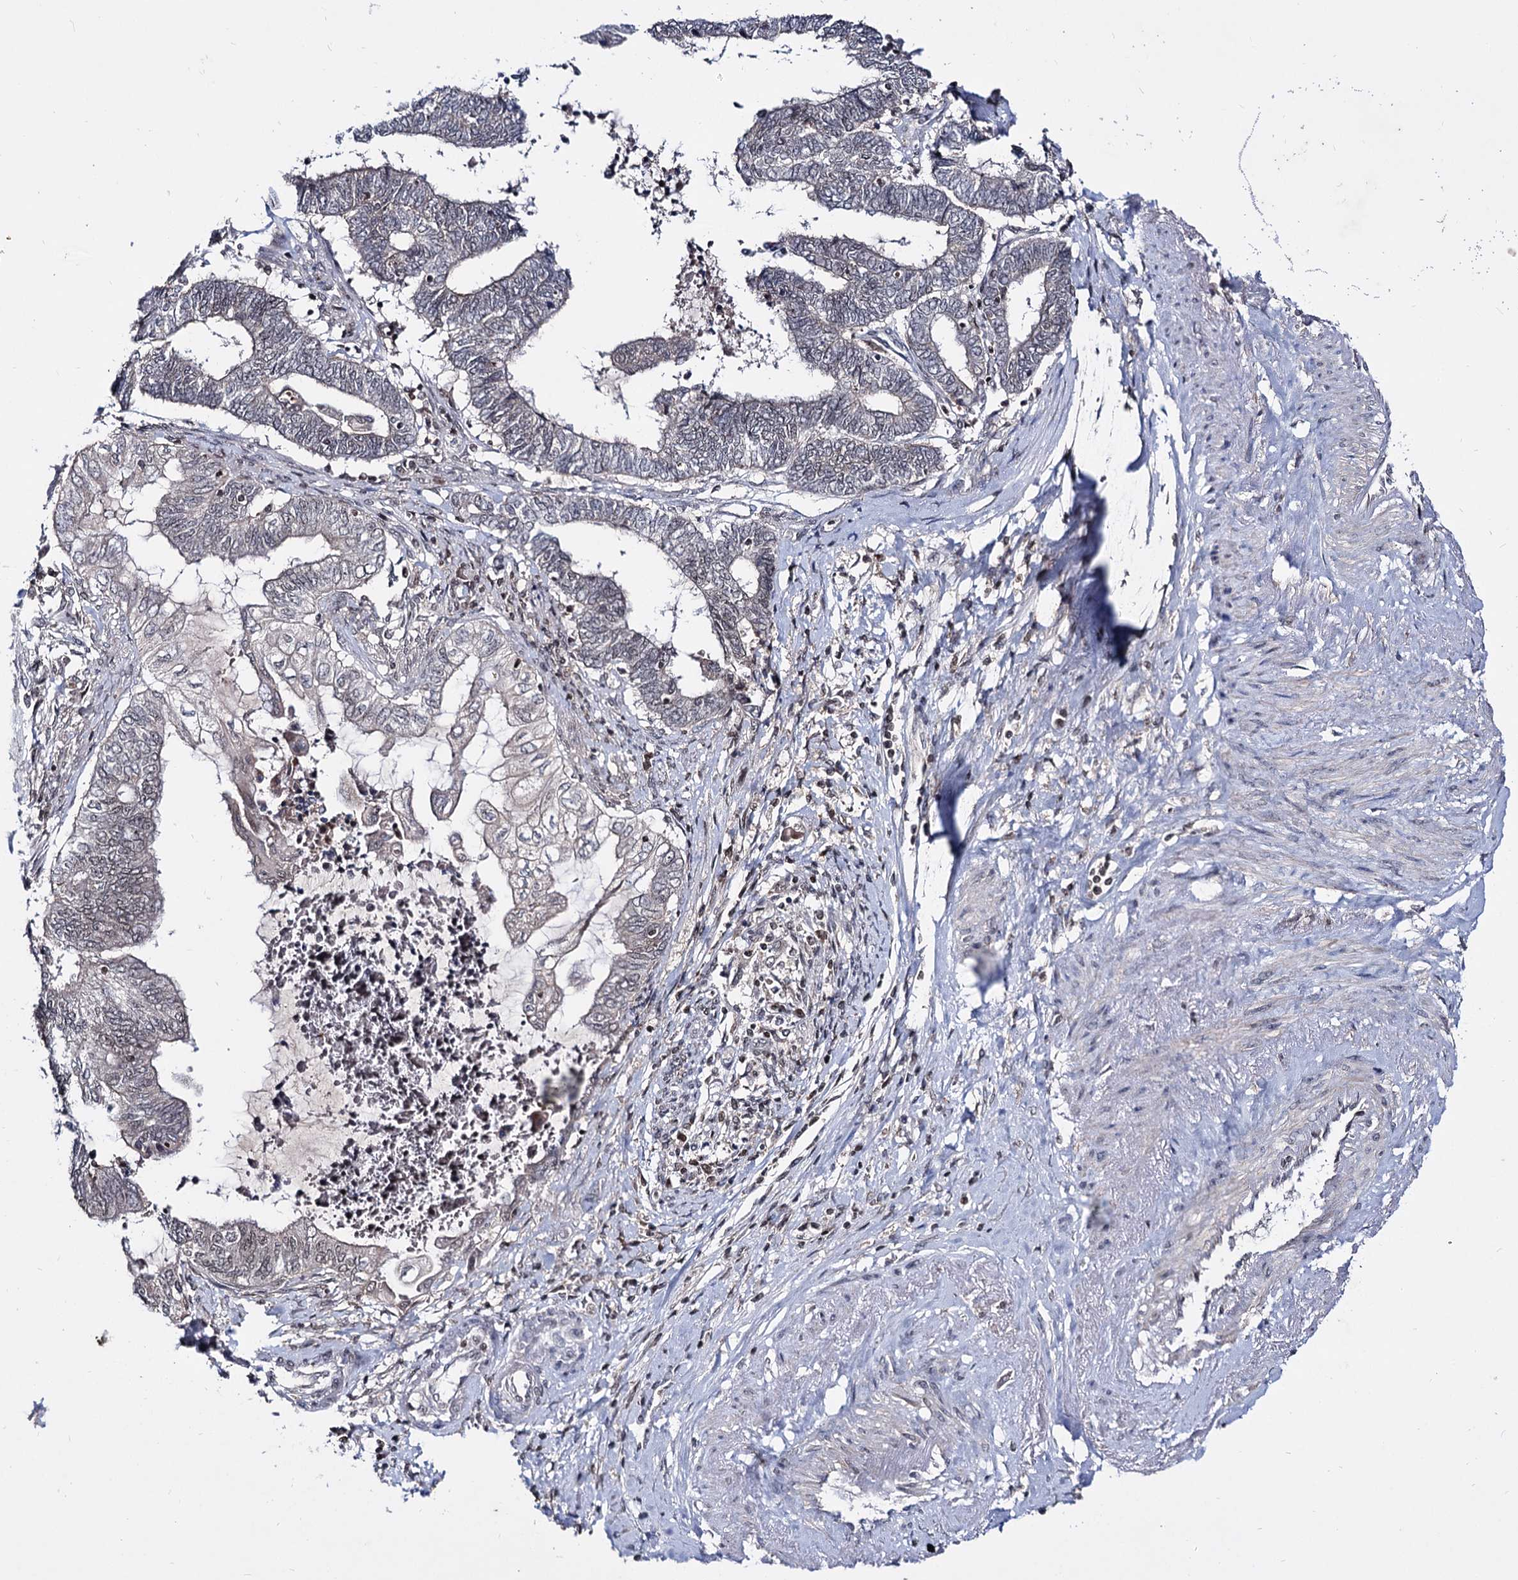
{"staining": {"intensity": "weak", "quantity": "<25%", "location": "nuclear"}, "tissue": "endometrial cancer", "cell_type": "Tumor cells", "image_type": "cancer", "snomed": [{"axis": "morphology", "description": "Adenocarcinoma, NOS"}, {"axis": "topography", "description": "Uterus"}, {"axis": "topography", "description": "Endometrium"}], "caption": "Tumor cells show no significant expression in endometrial adenocarcinoma.", "gene": "SMCHD1", "patient": {"sex": "female", "age": 70}}